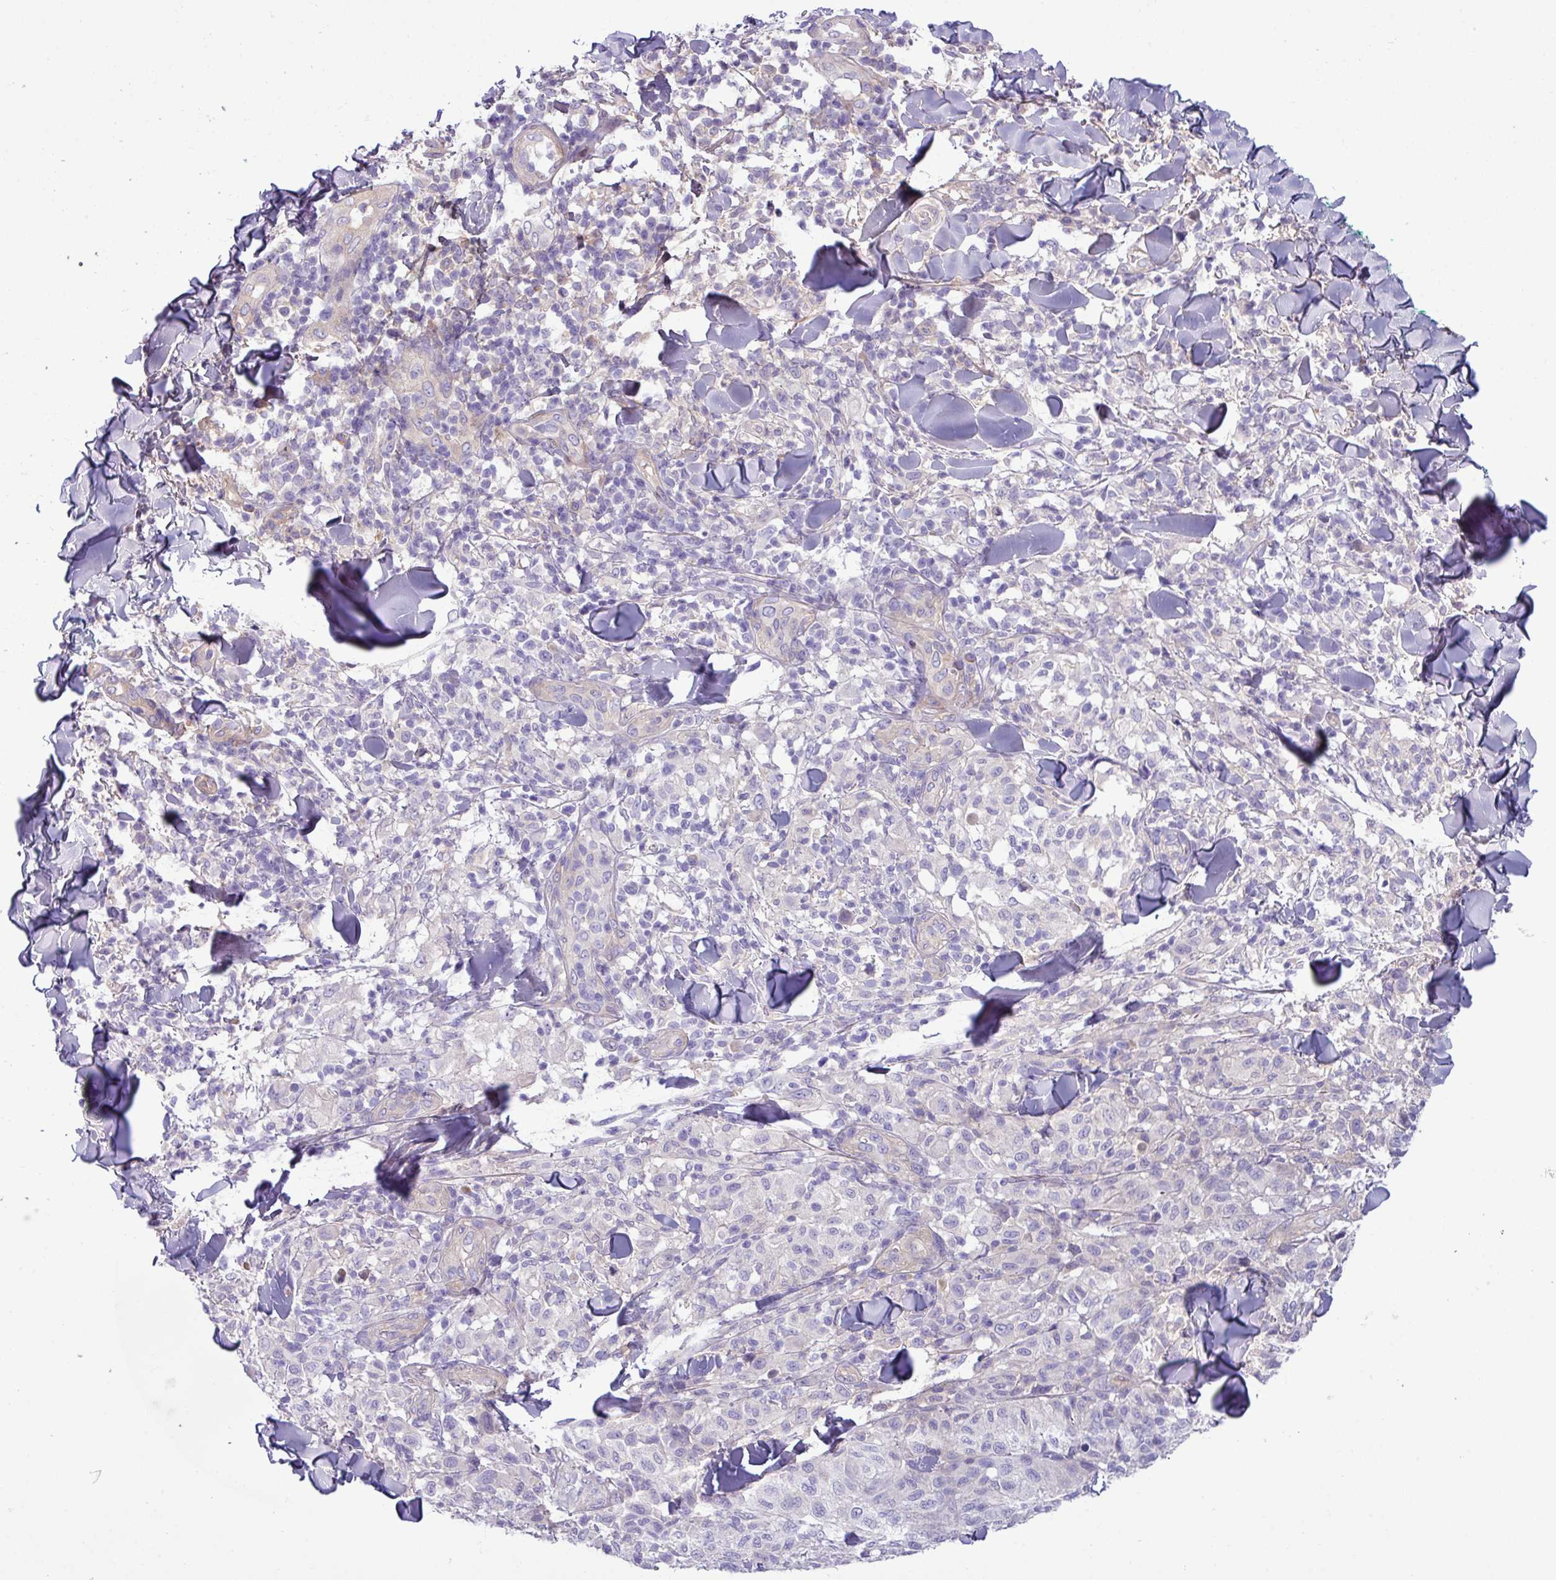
{"staining": {"intensity": "negative", "quantity": "none", "location": "none"}, "tissue": "melanoma", "cell_type": "Tumor cells", "image_type": "cancer", "snomed": [{"axis": "morphology", "description": "Malignant melanoma, NOS"}, {"axis": "topography", "description": "Skin"}], "caption": "The immunohistochemistry photomicrograph has no significant staining in tumor cells of malignant melanoma tissue. The staining is performed using DAB (3,3'-diaminobenzidine) brown chromogen with nuclei counter-stained in using hematoxylin.", "gene": "KIRREL3", "patient": {"sex": "male", "age": 66}}